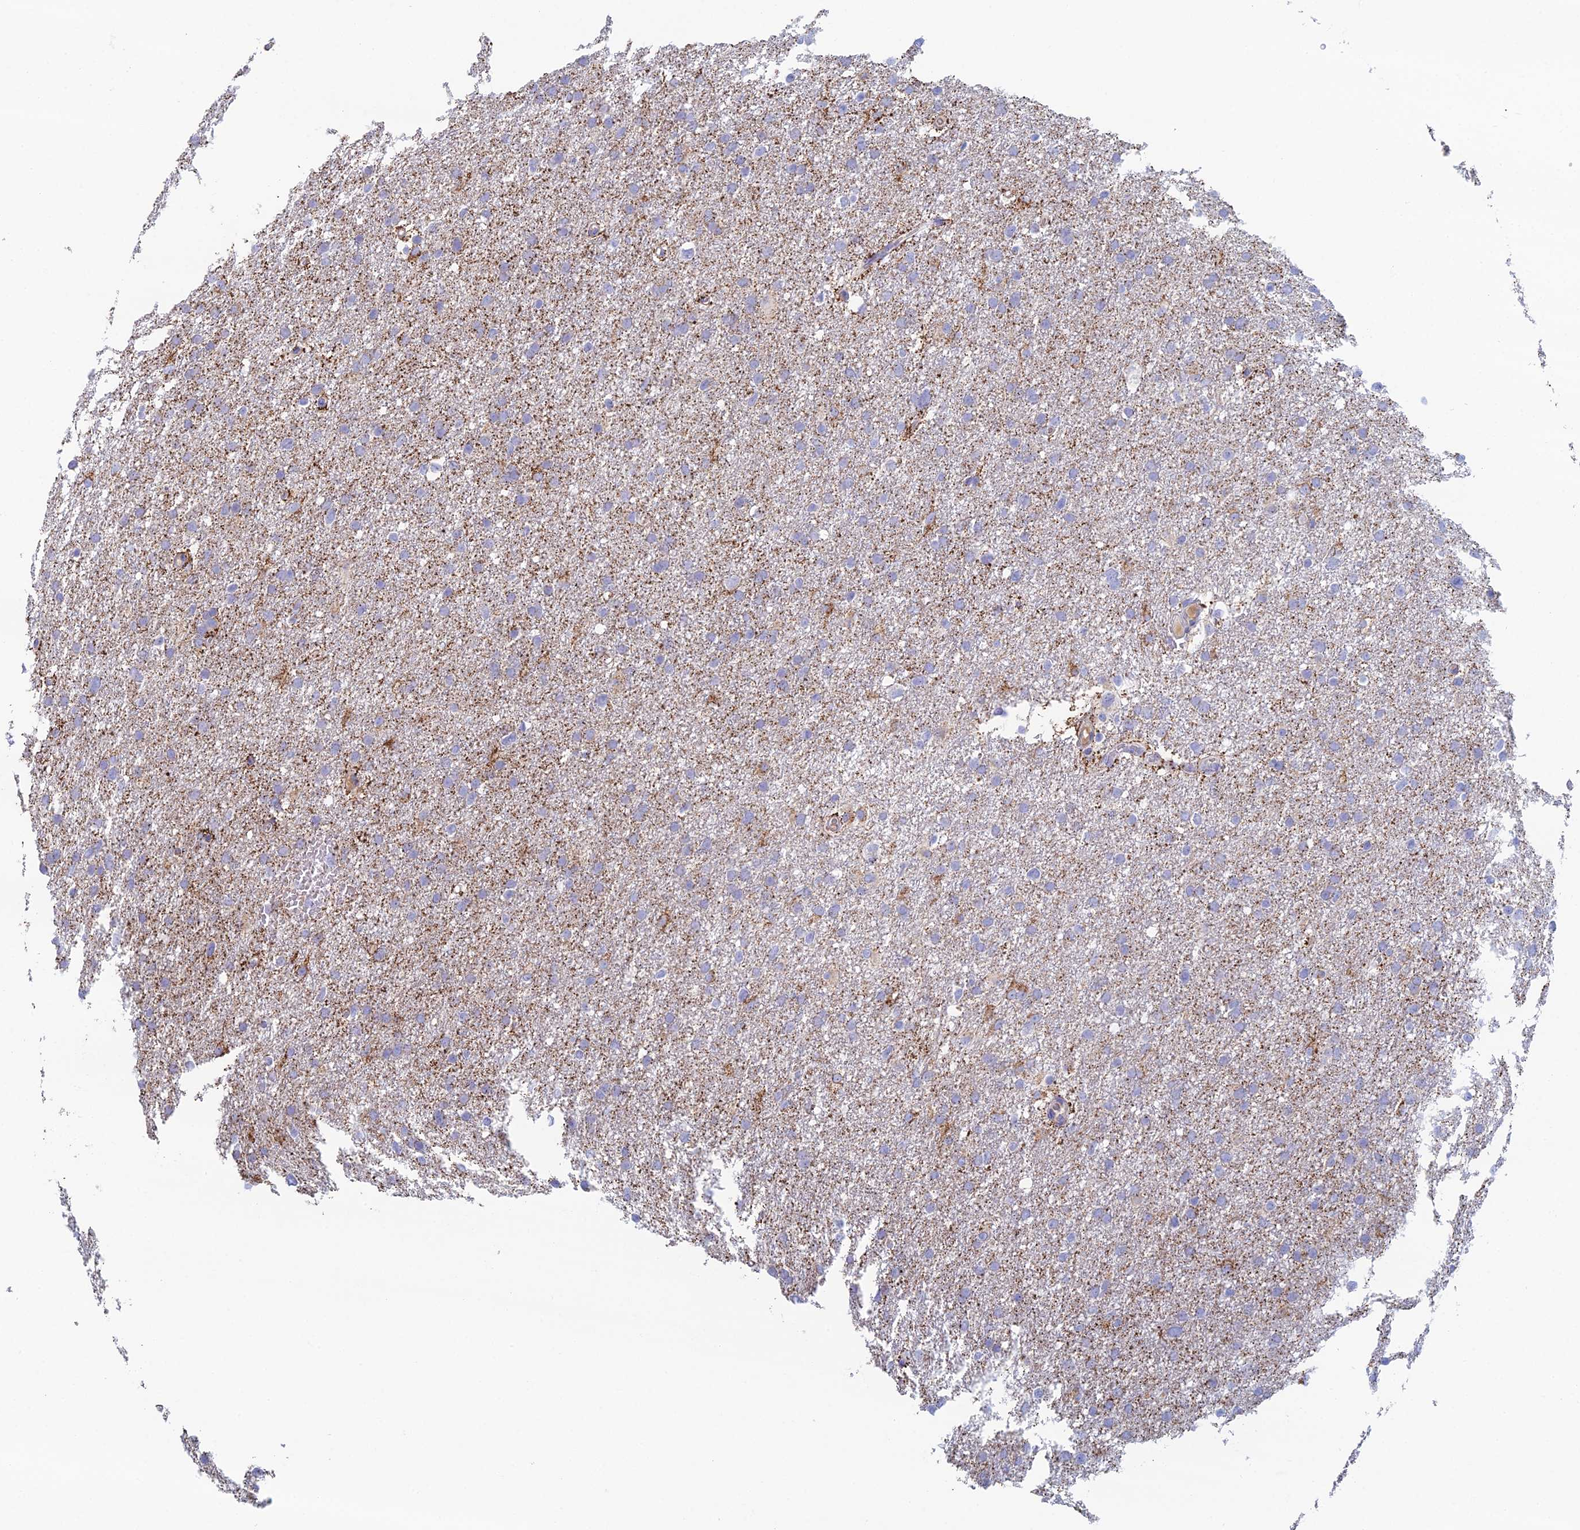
{"staining": {"intensity": "negative", "quantity": "none", "location": "none"}, "tissue": "glioma", "cell_type": "Tumor cells", "image_type": "cancer", "snomed": [{"axis": "morphology", "description": "Glioma, malignant, High grade"}, {"axis": "topography", "description": "Cerebral cortex"}], "caption": "Glioma stained for a protein using immunohistochemistry (IHC) demonstrates no expression tumor cells.", "gene": "IFTAP", "patient": {"sex": "female", "age": 36}}